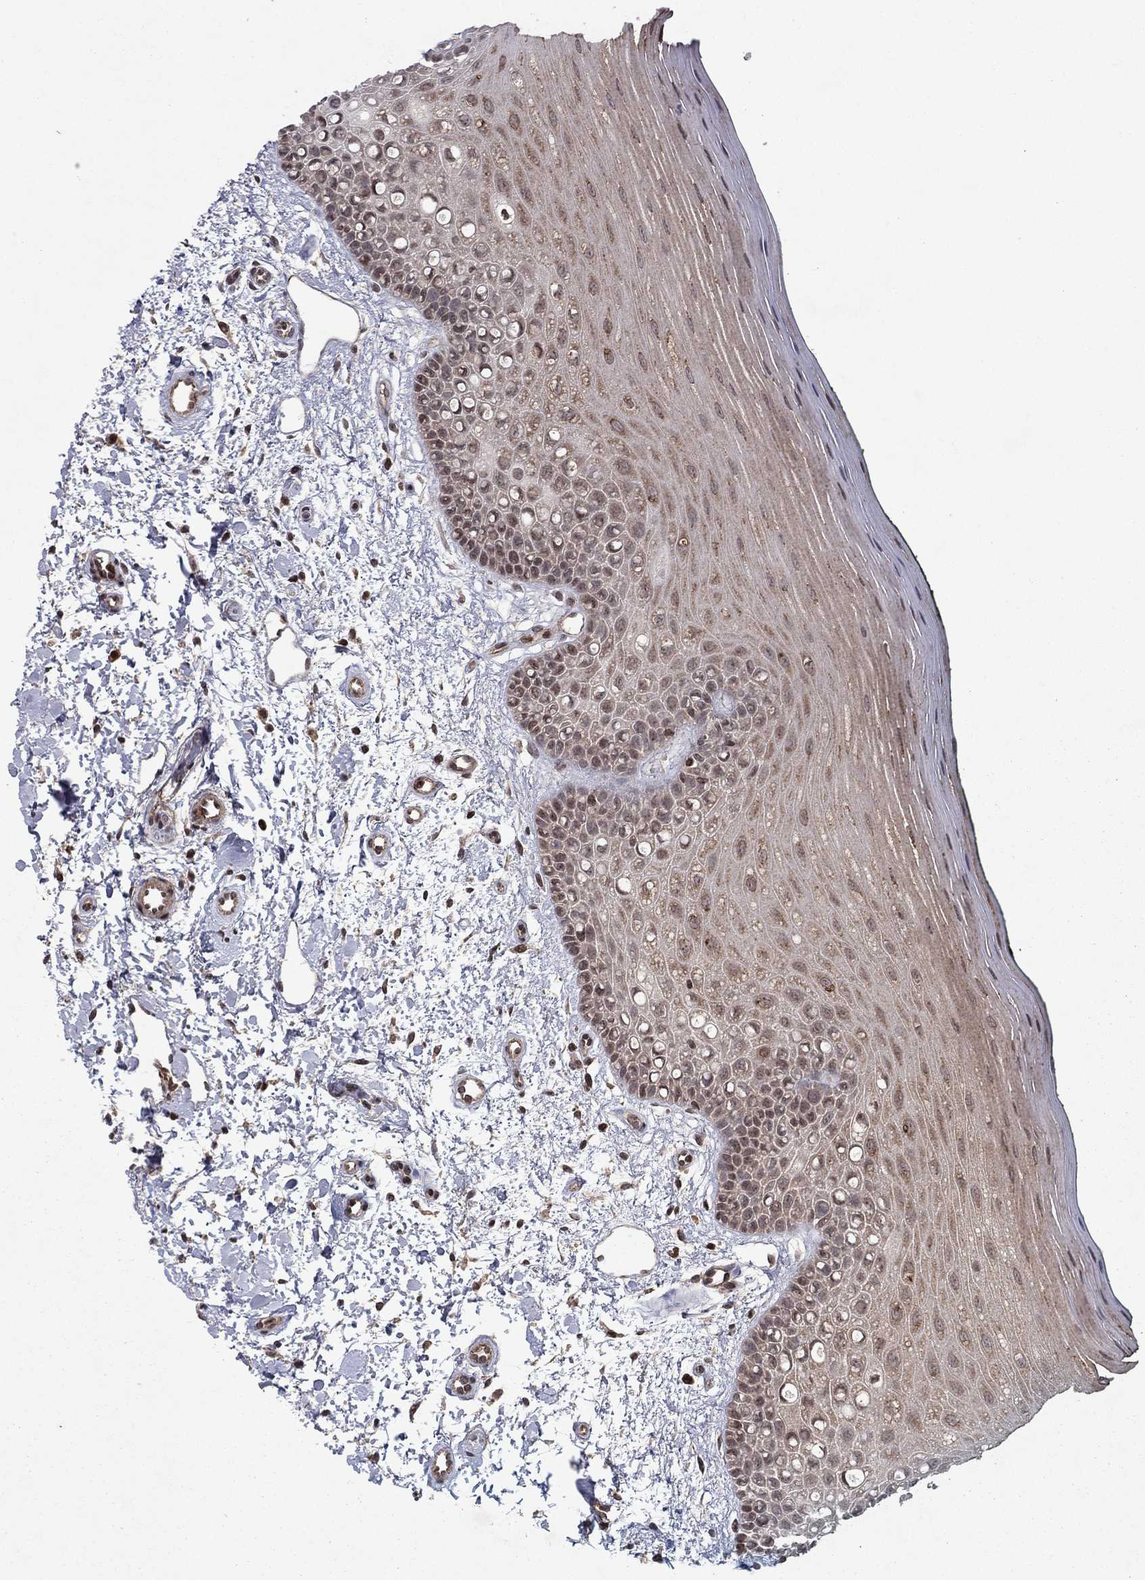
{"staining": {"intensity": "moderate", "quantity": "25%-75%", "location": "cytoplasmic/membranous,nuclear"}, "tissue": "oral mucosa", "cell_type": "Squamous epithelial cells", "image_type": "normal", "snomed": [{"axis": "morphology", "description": "Normal tissue, NOS"}, {"axis": "topography", "description": "Oral tissue"}], "caption": "This histopathology image demonstrates IHC staining of benign human oral mucosa, with medium moderate cytoplasmic/membranous,nuclear expression in about 25%-75% of squamous epithelial cells.", "gene": "SORBS1", "patient": {"sex": "female", "age": 78}}